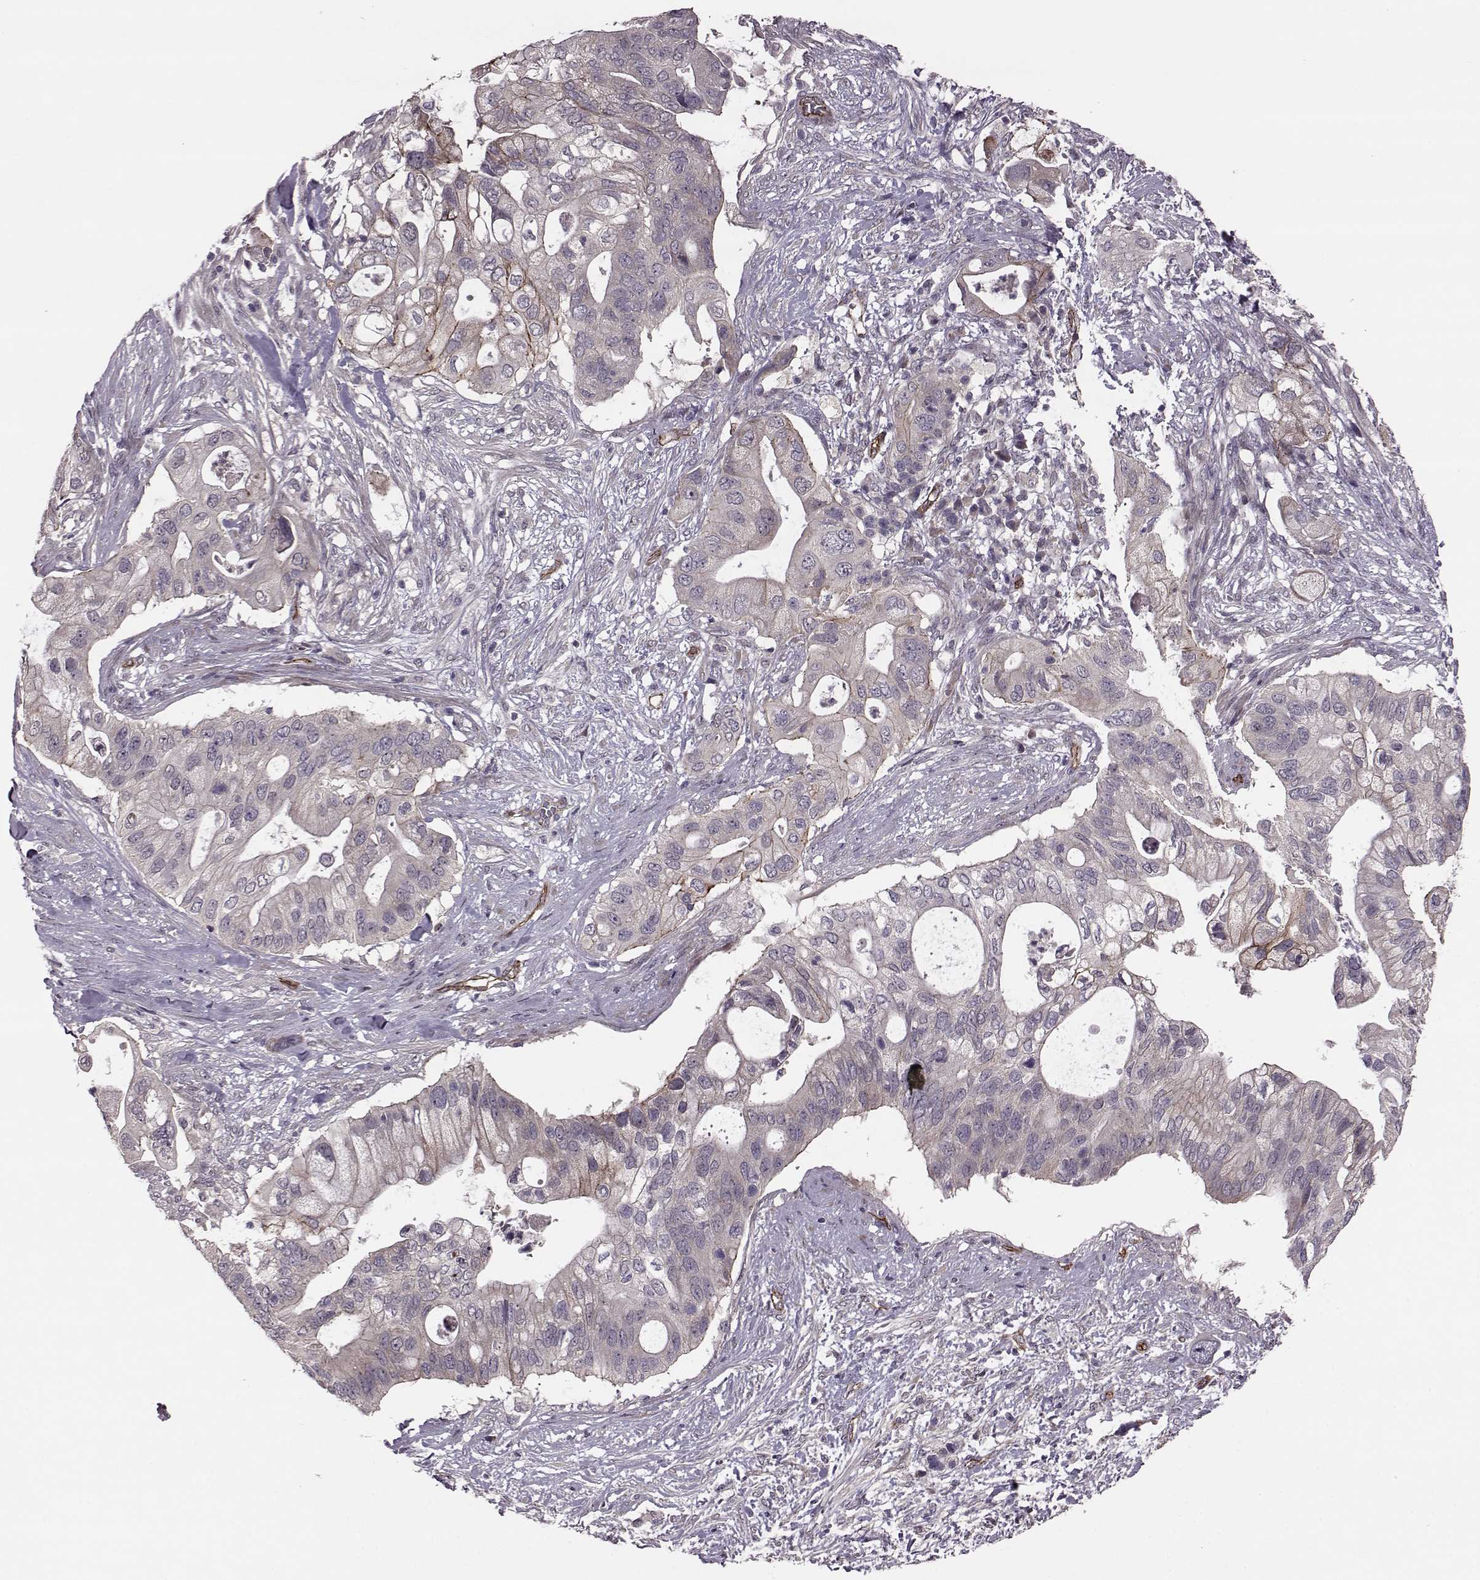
{"staining": {"intensity": "strong", "quantity": "<25%", "location": "cytoplasmic/membranous"}, "tissue": "pancreatic cancer", "cell_type": "Tumor cells", "image_type": "cancer", "snomed": [{"axis": "morphology", "description": "Adenocarcinoma, NOS"}, {"axis": "topography", "description": "Pancreas"}], "caption": "Immunohistochemical staining of human adenocarcinoma (pancreatic) reveals strong cytoplasmic/membranous protein positivity in approximately <25% of tumor cells.", "gene": "SYNPO", "patient": {"sex": "female", "age": 72}}